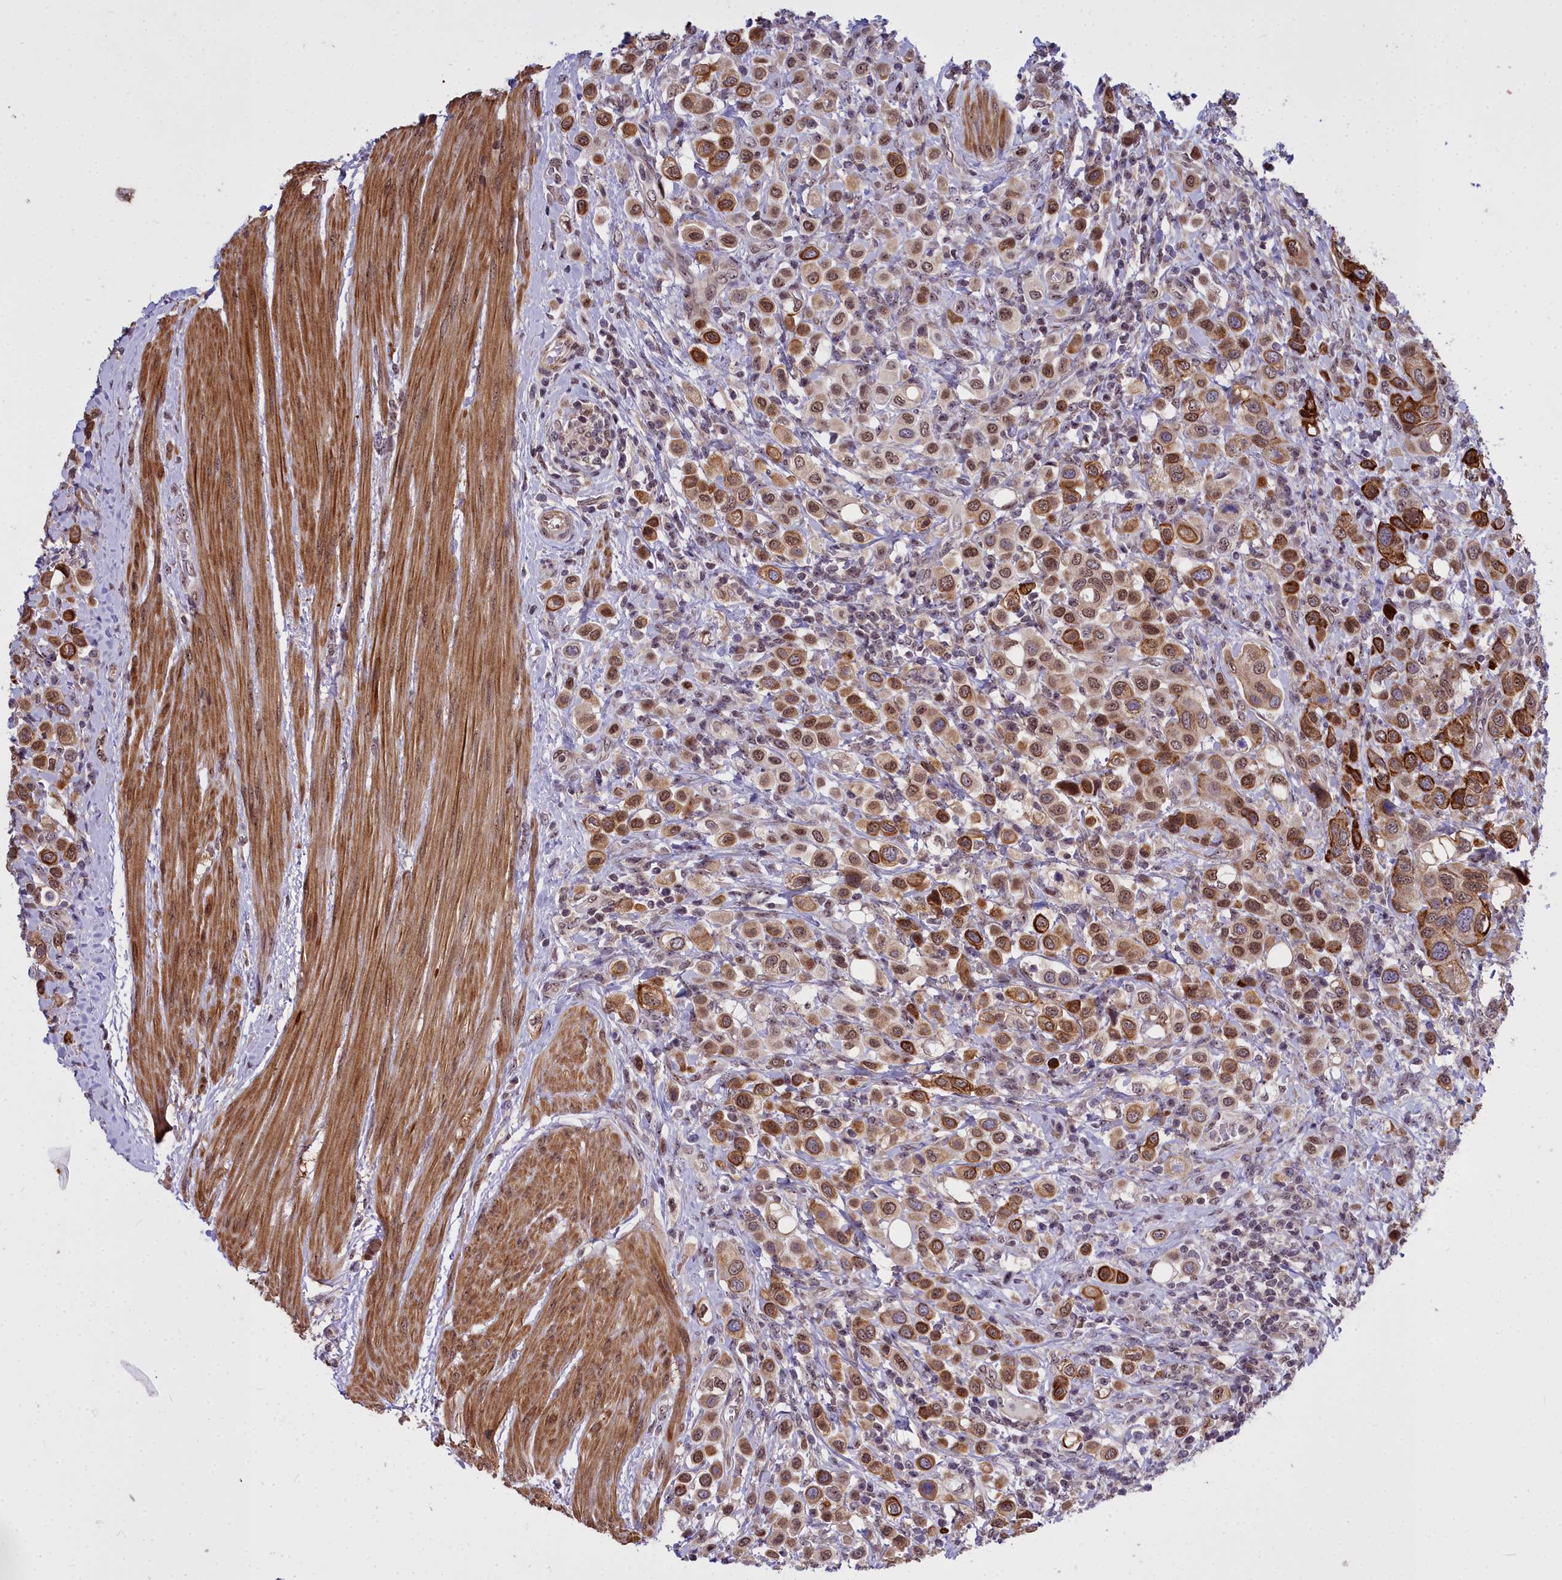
{"staining": {"intensity": "moderate", "quantity": ">75%", "location": "cytoplasmic/membranous,nuclear"}, "tissue": "urothelial cancer", "cell_type": "Tumor cells", "image_type": "cancer", "snomed": [{"axis": "morphology", "description": "Urothelial carcinoma, High grade"}, {"axis": "topography", "description": "Urinary bladder"}], "caption": "An image of human urothelial cancer stained for a protein displays moderate cytoplasmic/membranous and nuclear brown staining in tumor cells. (DAB IHC with brightfield microscopy, high magnification).", "gene": "ABCB8", "patient": {"sex": "male", "age": 50}}